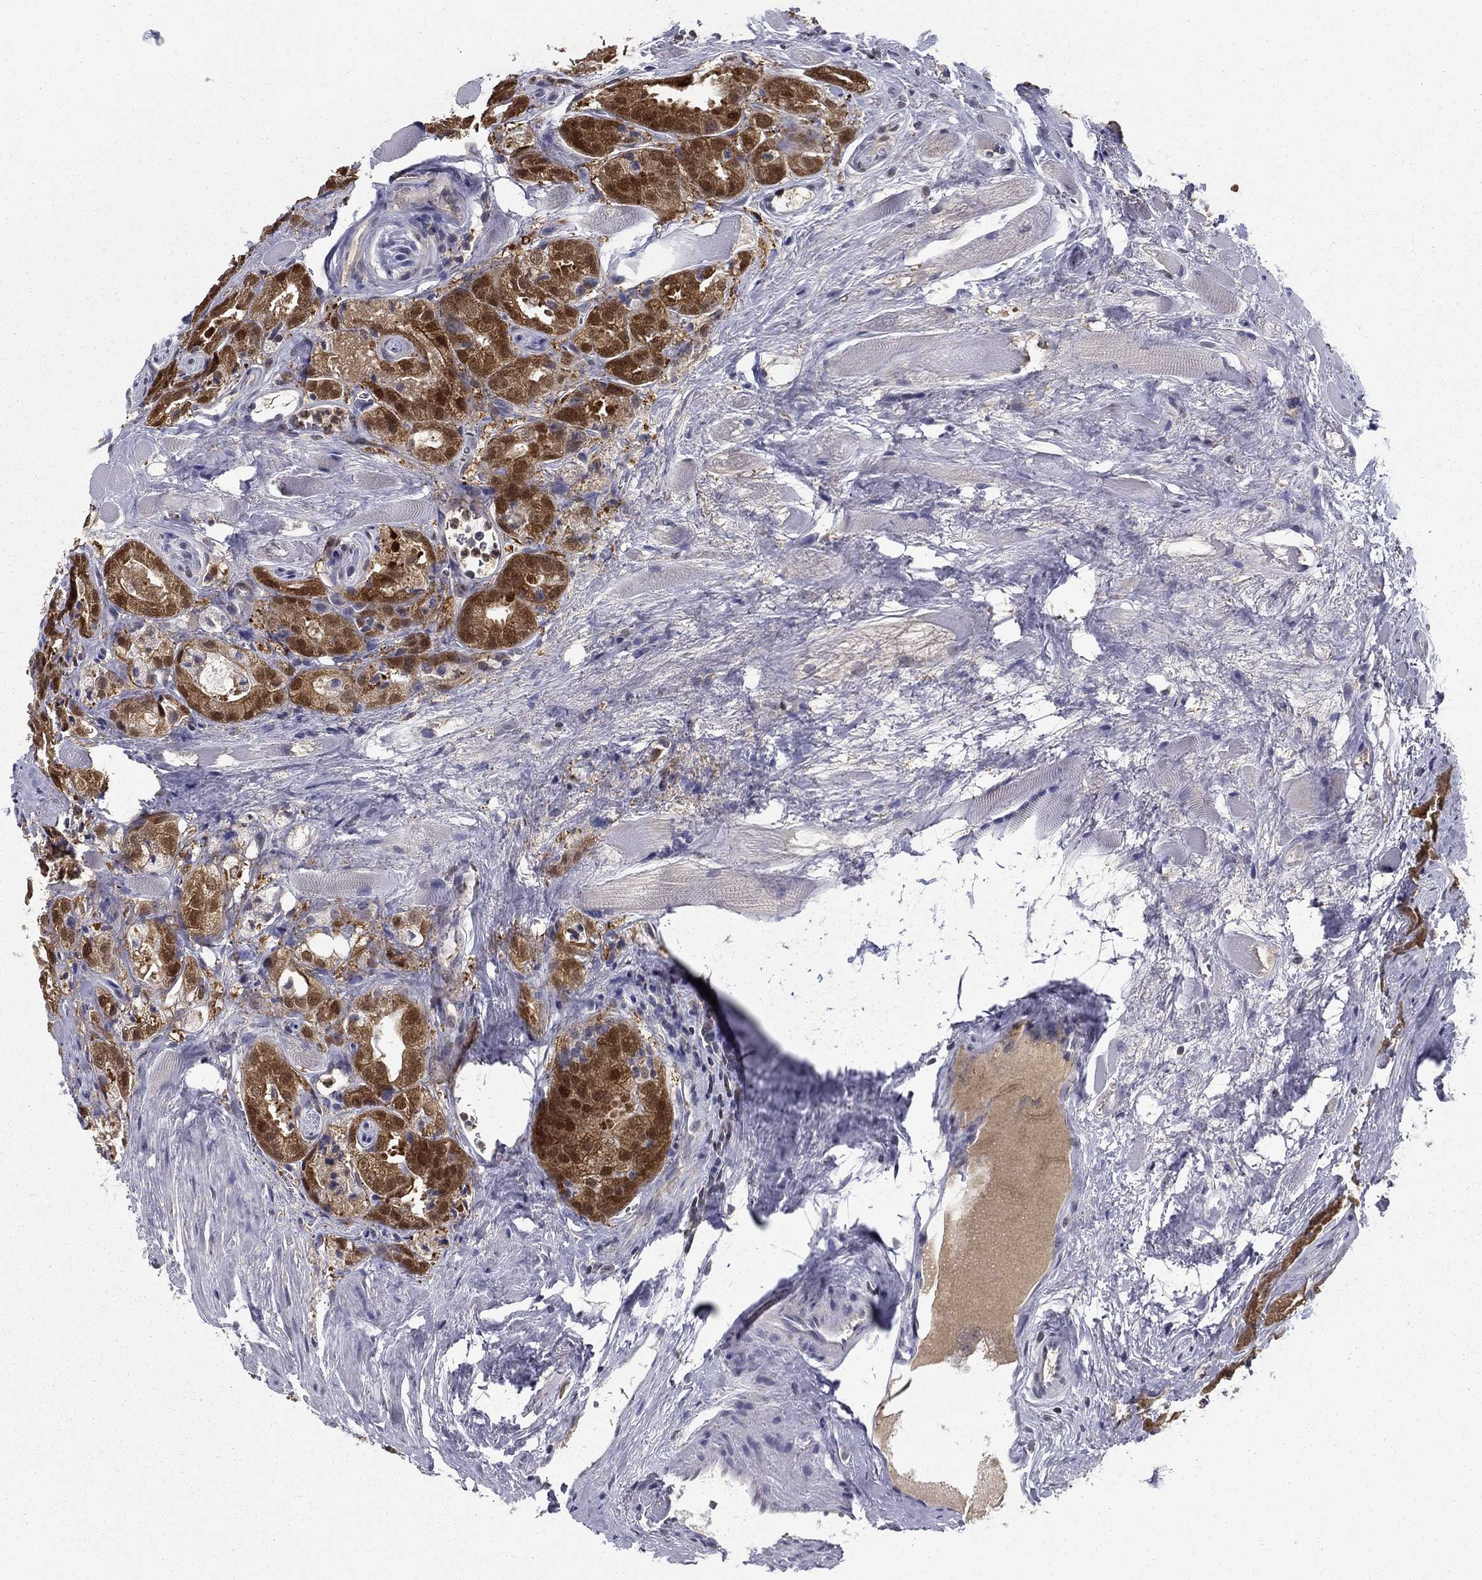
{"staining": {"intensity": "strong", "quantity": "25%-75%", "location": "cytoplasmic/membranous,nuclear"}, "tissue": "prostate cancer", "cell_type": "Tumor cells", "image_type": "cancer", "snomed": [{"axis": "morphology", "description": "Adenocarcinoma, NOS"}, {"axis": "morphology", "description": "Adenocarcinoma, High grade"}, {"axis": "topography", "description": "Prostate"}], "caption": "Tumor cells display strong cytoplasmic/membranous and nuclear staining in about 25%-75% of cells in prostate cancer.", "gene": "NIT2", "patient": {"sex": "male", "age": 70}}